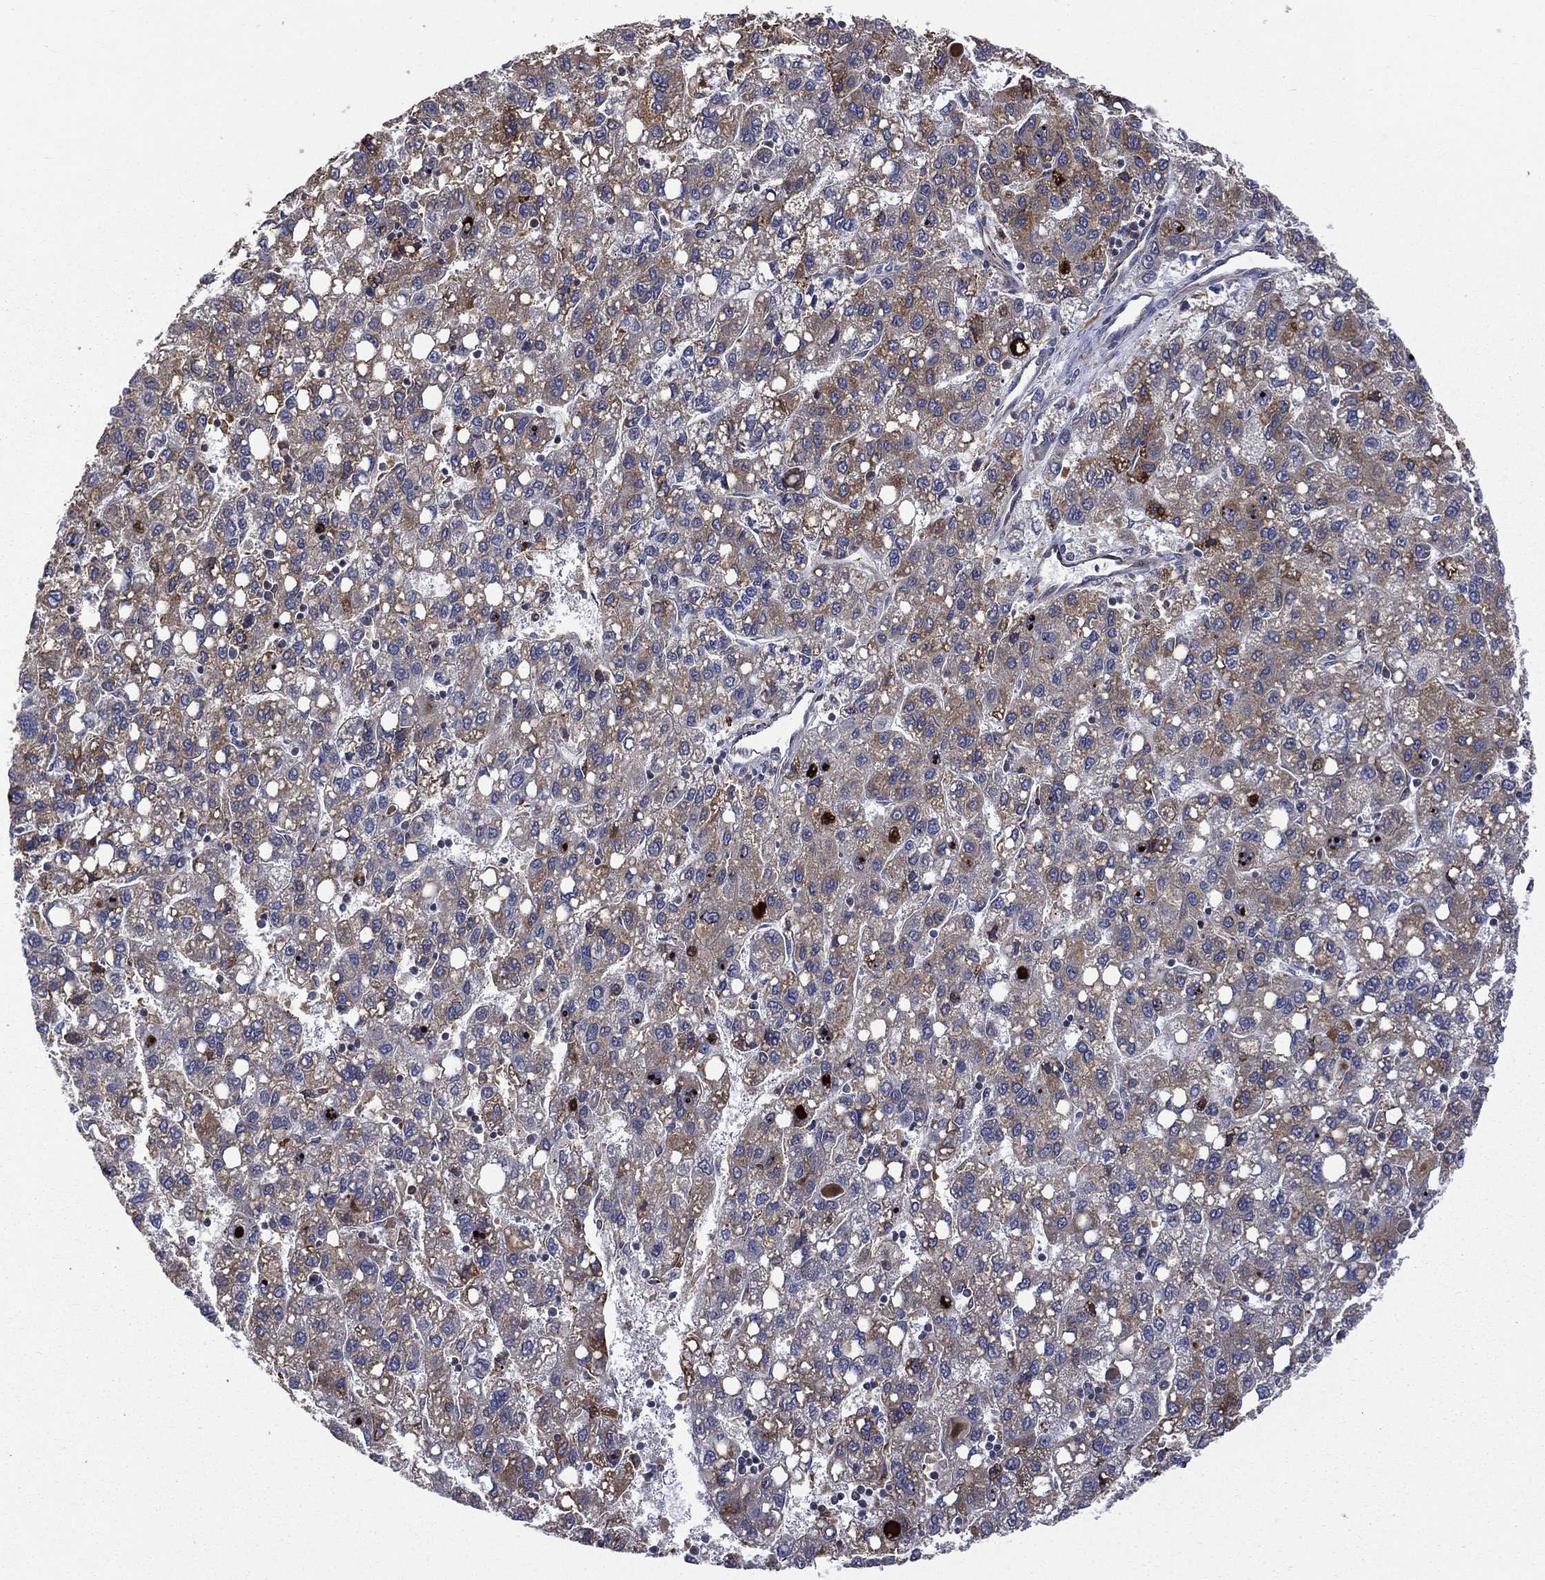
{"staining": {"intensity": "moderate", "quantity": ">75%", "location": "cytoplasmic/membranous"}, "tissue": "liver cancer", "cell_type": "Tumor cells", "image_type": "cancer", "snomed": [{"axis": "morphology", "description": "Carcinoma, Hepatocellular, NOS"}, {"axis": "topography", "description": "Liver"}], "caption": "DAB immunohistochemical staining of liver cancer (hepatocellular carcinoma) displays moderate cytoplasmic/membranous protein expression in approximately >75% of tumor cells.", "gene": "C20orf96", "patient": {"sex": "female", "age": 82}}